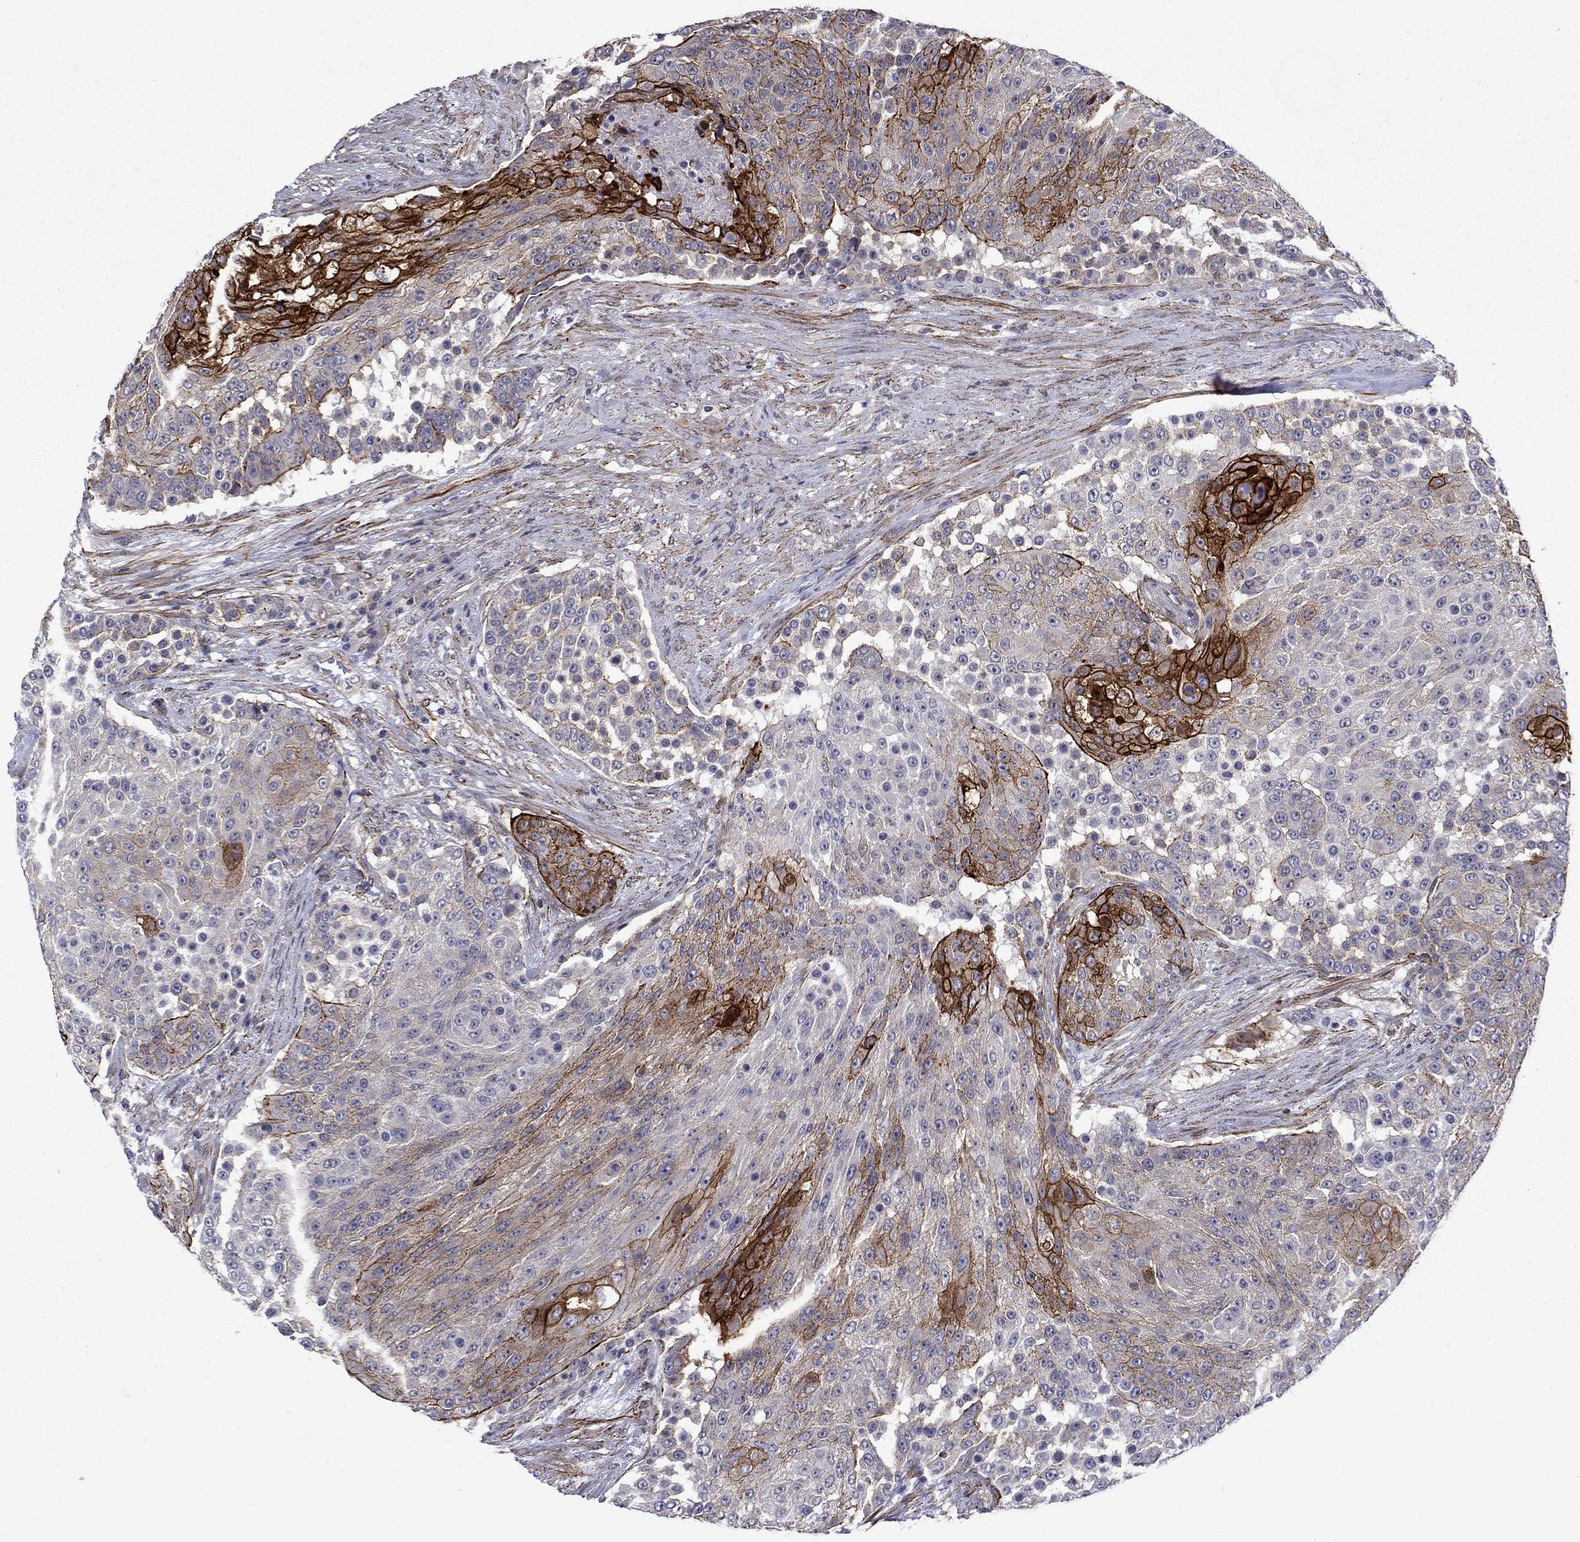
{"staining": {"intensity": "strong", "quantity": "<25%", "location": "cytoplasmic/membranous"}, "tissue": "urothelial cancer", "cell_type": "Tumor cells", "image_type": "cancer", "snomed": [{"axis": "morphology", "description": "Urothelial carcinoma, High grade"}, {"axis": "topography", "description": "Urinary bladder"}], "caption": "A high-resolution photomicrograph shows immunohistochemistry staining of urothelial cancer, which displays strong cytoplasmic/membranous staining in about <25% of tumor cells. (DAB (3,3'-diaminobenzidine) IHC, brown staining for protein, blue staining for nuclei).", "gene": "LMO7", "patient": {"sex": "female", "age": 63}}